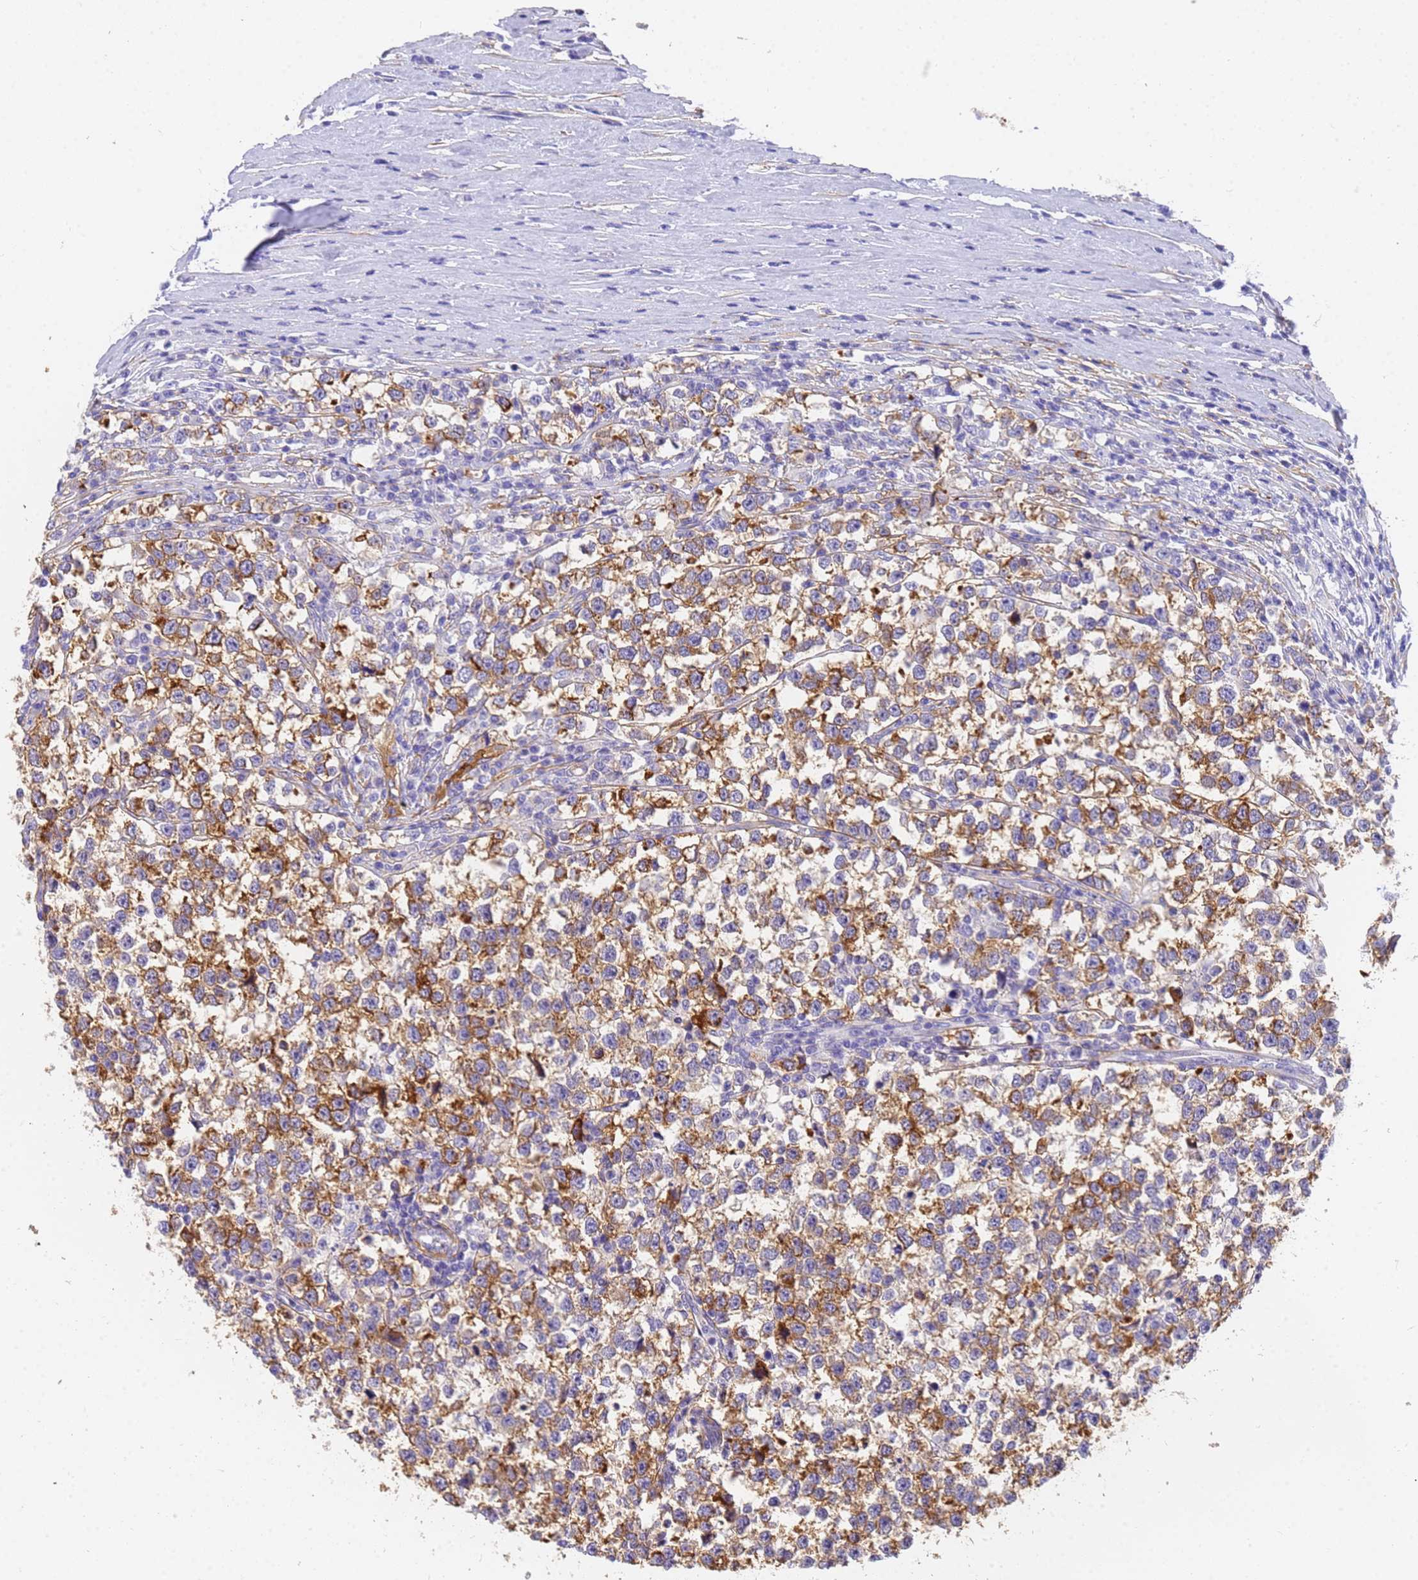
{"staining": {"intensity": "moderate", "quantity": ">75%", "location": "cytoplasmic/membranous"}, "tissue": "testis cancer", "cell_type": "Tumor cells", "image_type": "cancer", "snomed": [{"axis": "morphology", "description": "Normal tissue, NOS"}, {"axis": "morphology", "description": "Seminoma, NOS"}, {"axis": "topography", "description": "Testis"}], "caption": "Human testis cancer (seminoma) stained for a protein (brown) exhibits moderate cytoplasmic/membranous positive expression in approximately >75% of tumor cells.", "gene": "MVB12A", "patient": {"sex": "male", "age": 43}}